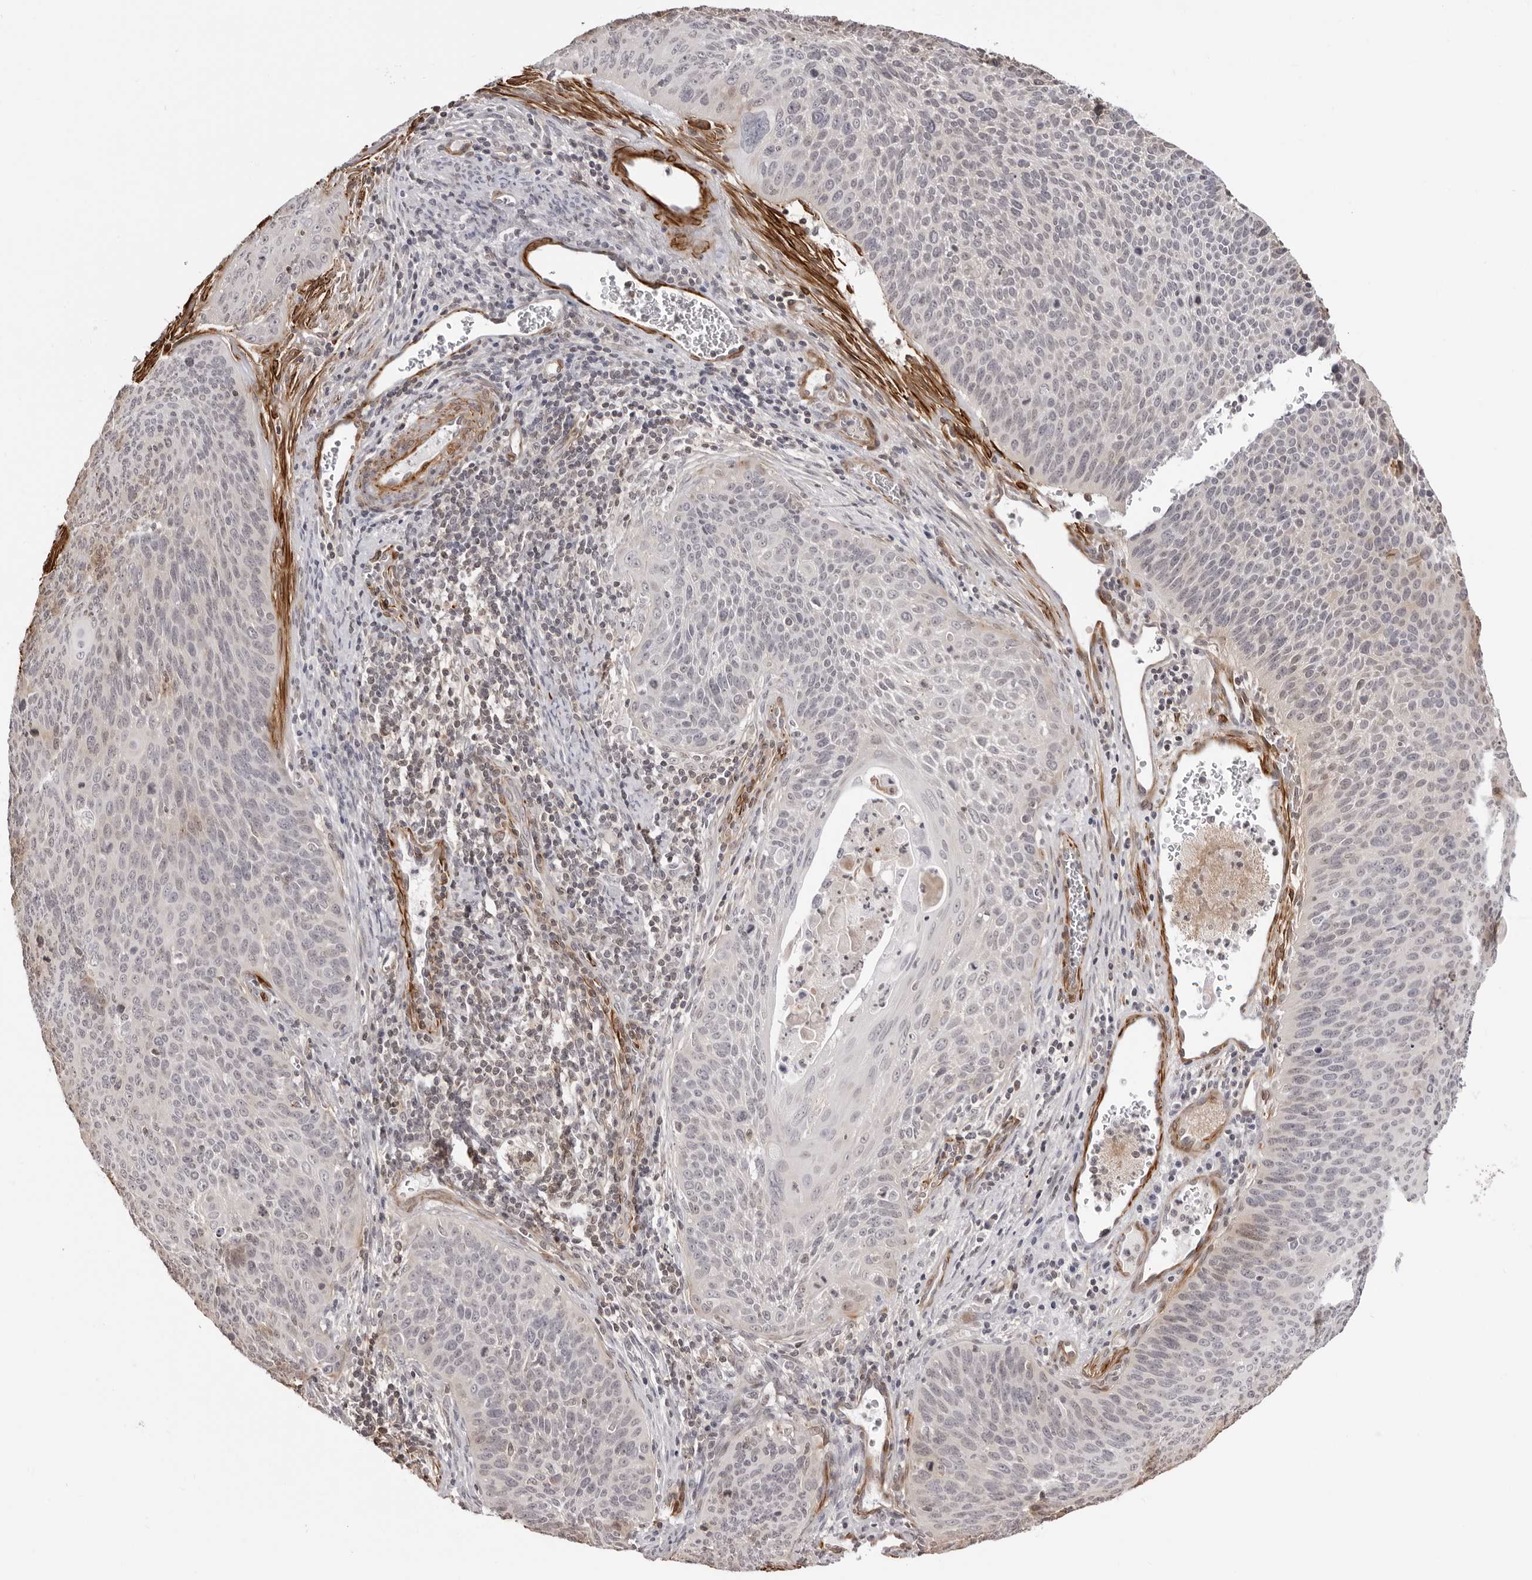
{"staining": {"intensity": "negative", "quantity": "none", "location": "none"}, "tissue": "cervical cancer", "cell_type": "Tumor cells", "image_type": "cancer", "snomed": [{"axis": "morphology", "description": "Squamous cell carcinoma, NOS"}, {"axis": "topography", "description": "Cervix"}], "caption": "Cervical cancer (squamous cell carcinoma) was stained to show a protein in brown. There is no significant expression in tumor cells.", "gene": "UNK", "patient": {"sex": "female", "age": 55}}